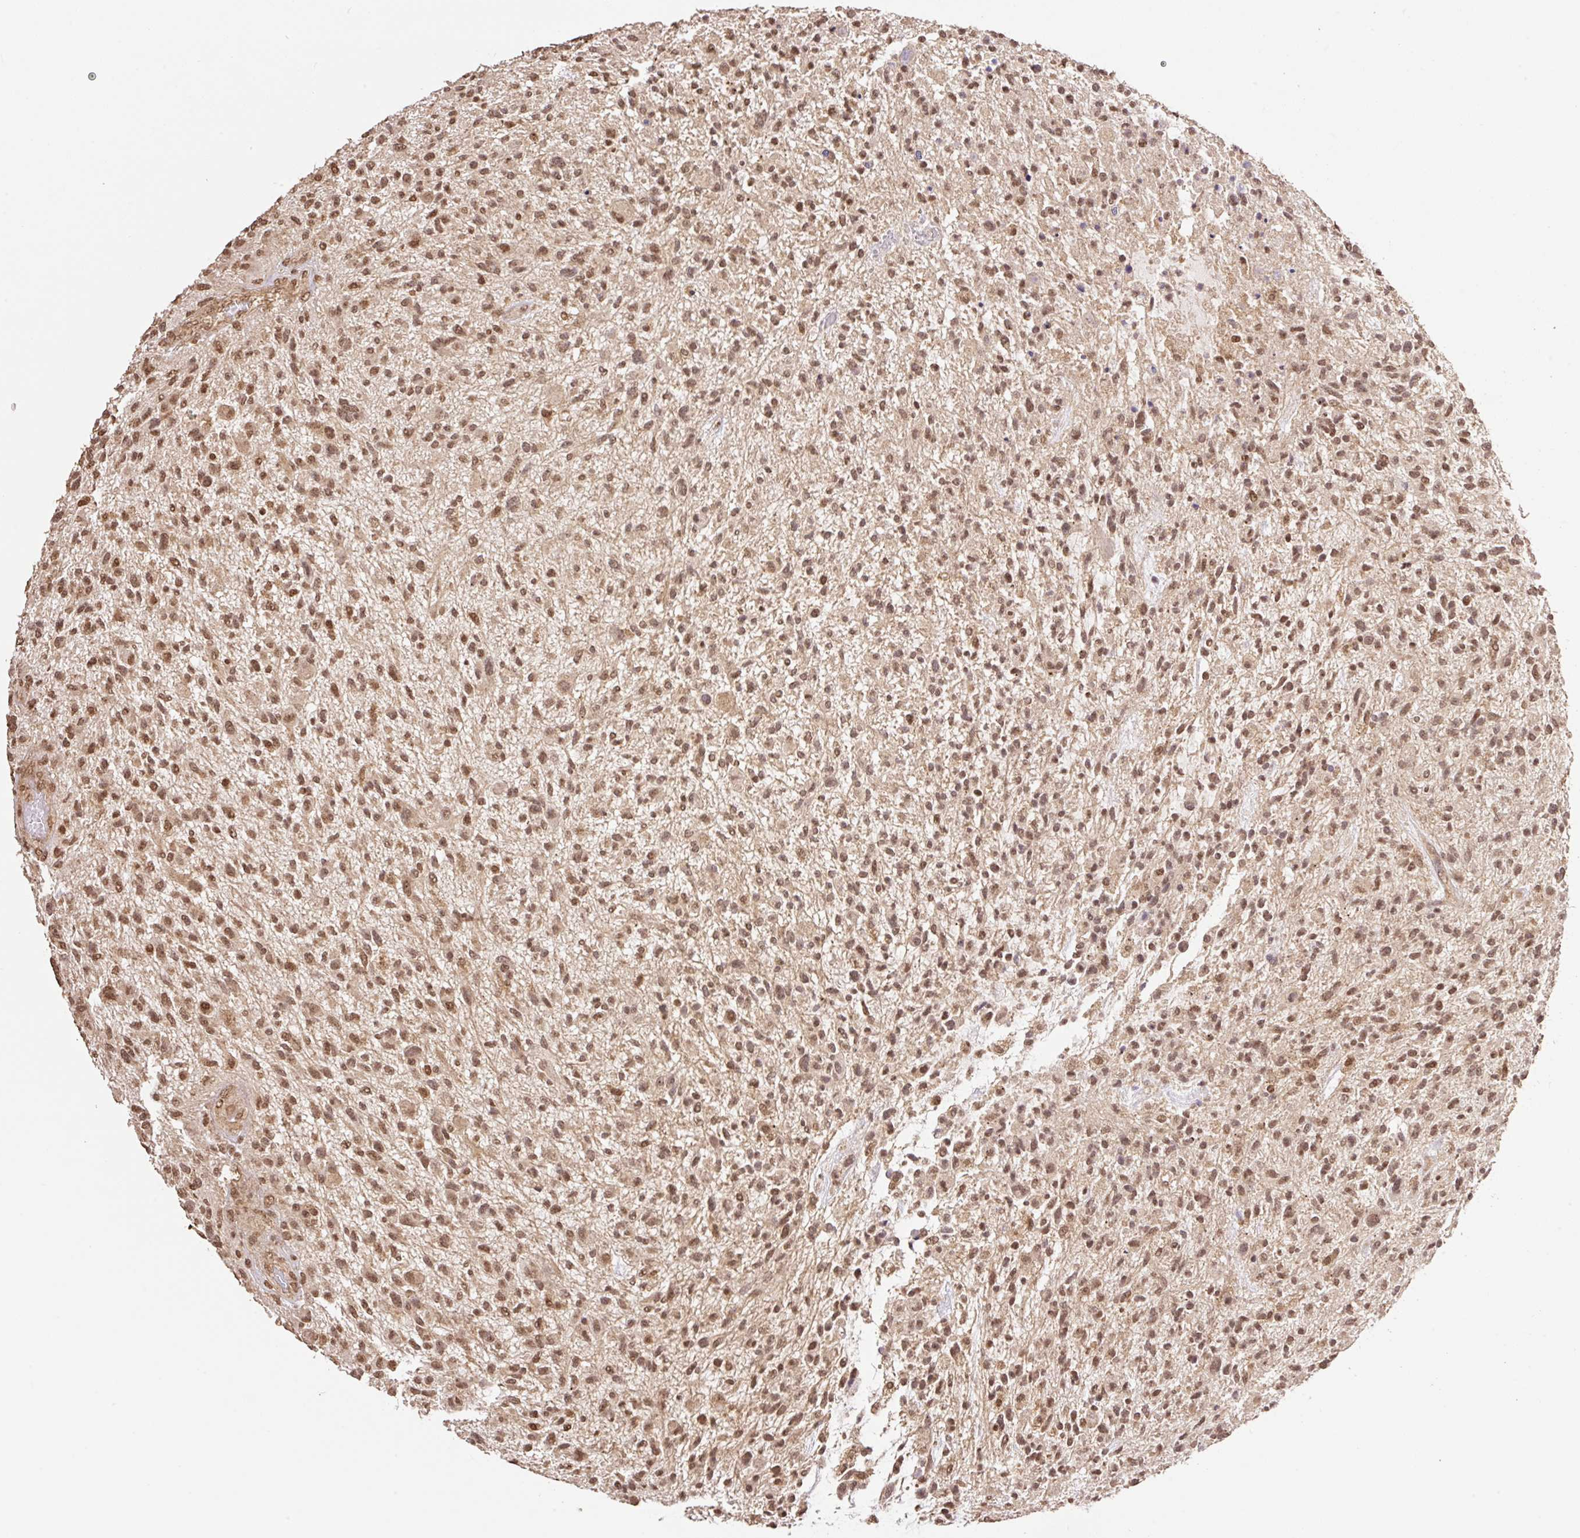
{"staining": {"intensity": "moderate", "quantity": ">75%", "location": "nuclear"}, "tissue": "glioma", "cell_type": "Tumor cells", "image_type": "cancer", "snomed": [{"axis": "morphology", "description": "Glioma, malignant, High grade"}, {"axis": "topography", "description": "Brain"}], "caption": "Immunohistochemistry histopathology image of human glioma stained for a protein (brown), which displays medium levels of moderate nuclear positivity in approximately >75% of tumor cells.", "gene": "VPS25", "patient": {"sex": "male", "age": 47}}